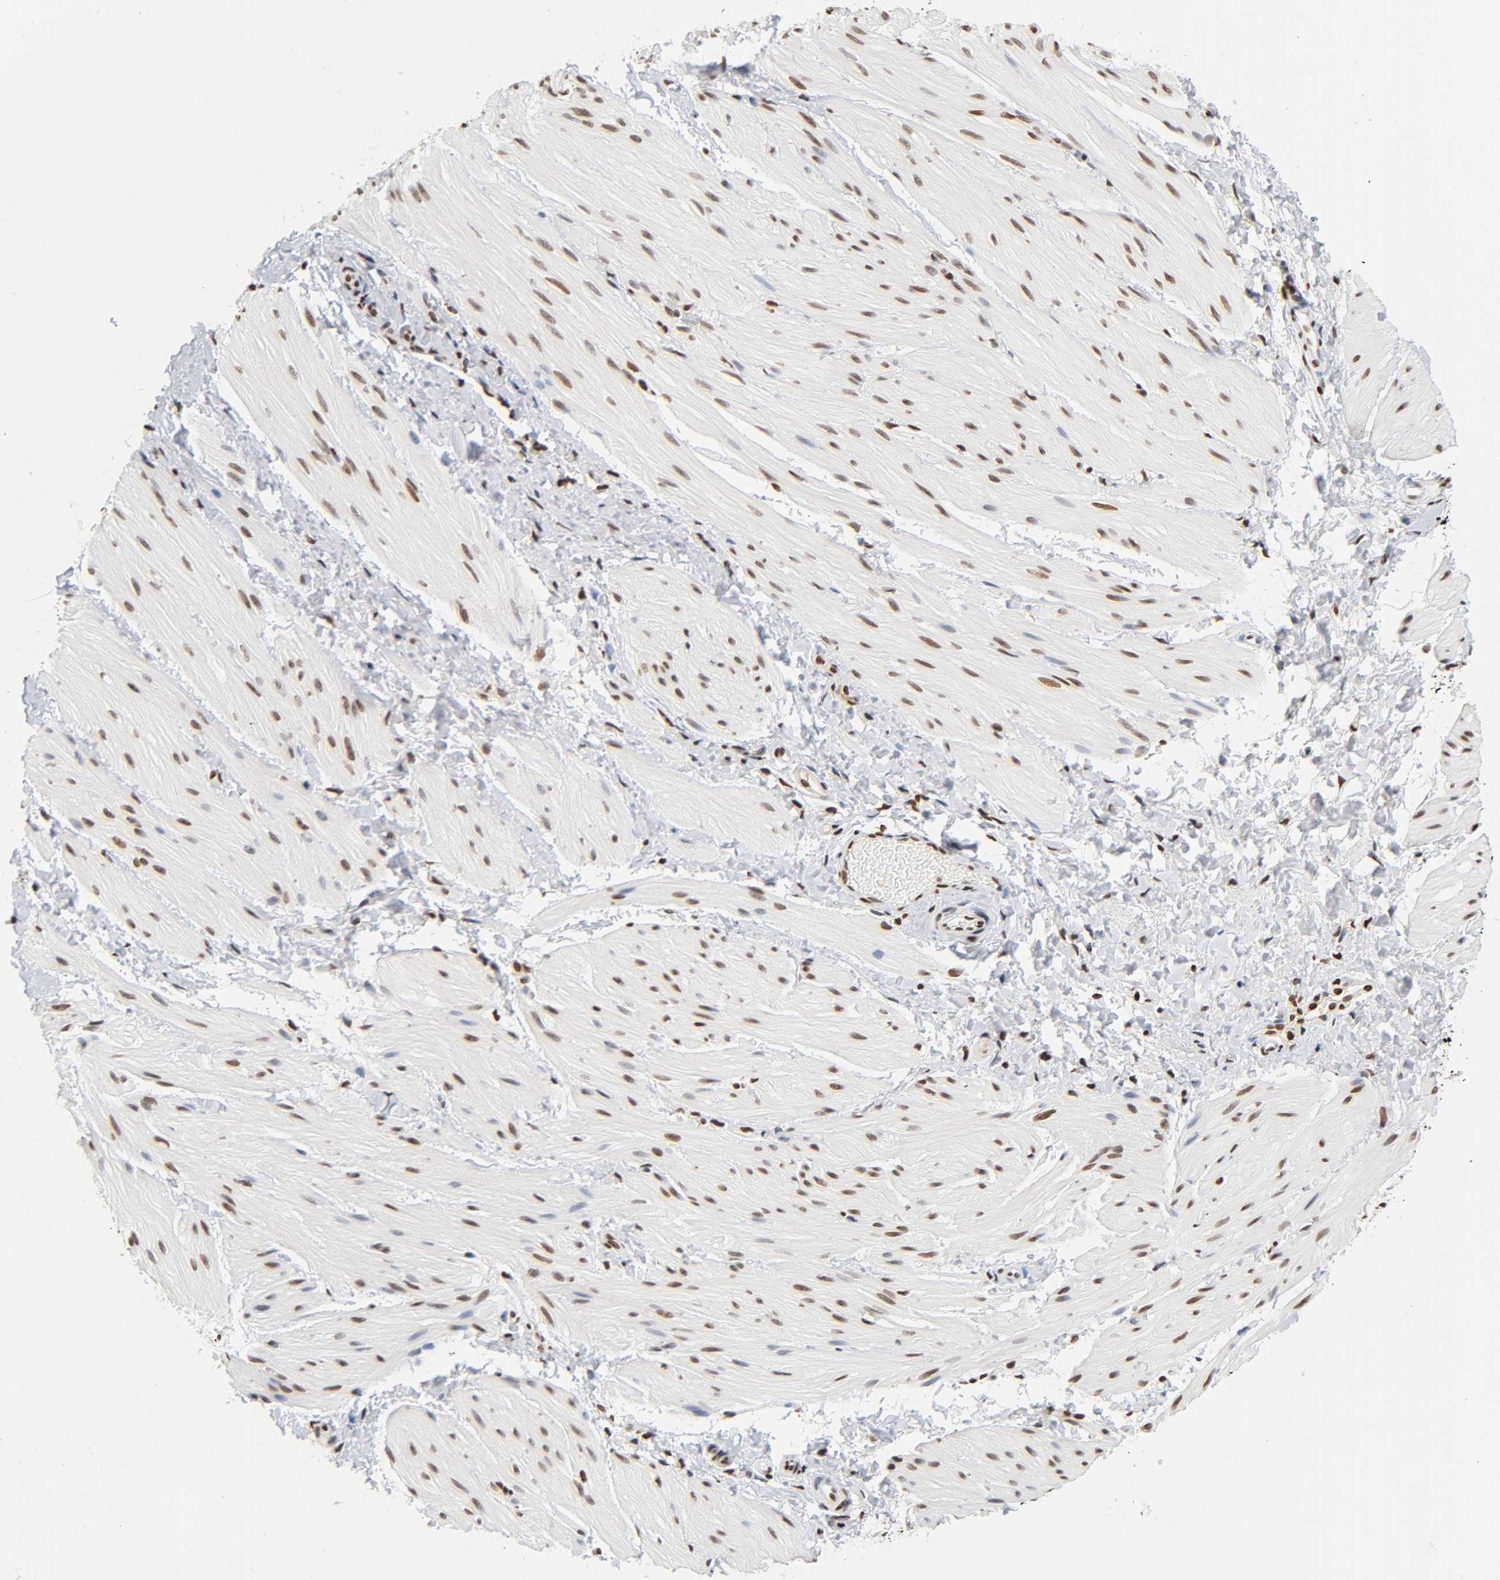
{"staining": {"intensity": "moderate", "quantity": "25%-75%", "location": "nuclear"}, "tissue": "smooth muscle", "cell_type": "Smooth muscle cells", "image_type": "normal", "snomed": [{"axis": "morphology", "description": "Normal tissue, NOS"}, {"axis": "topography", "description": "Smooth muscle"}], "caption": "A medium amount of moderate nuclear expression is appreciated in about 25%-75% of smooth muscle cells in benign smooth muscle.", "gene": "HOXA6", "patient": {"sex": "male", "age": 16}}